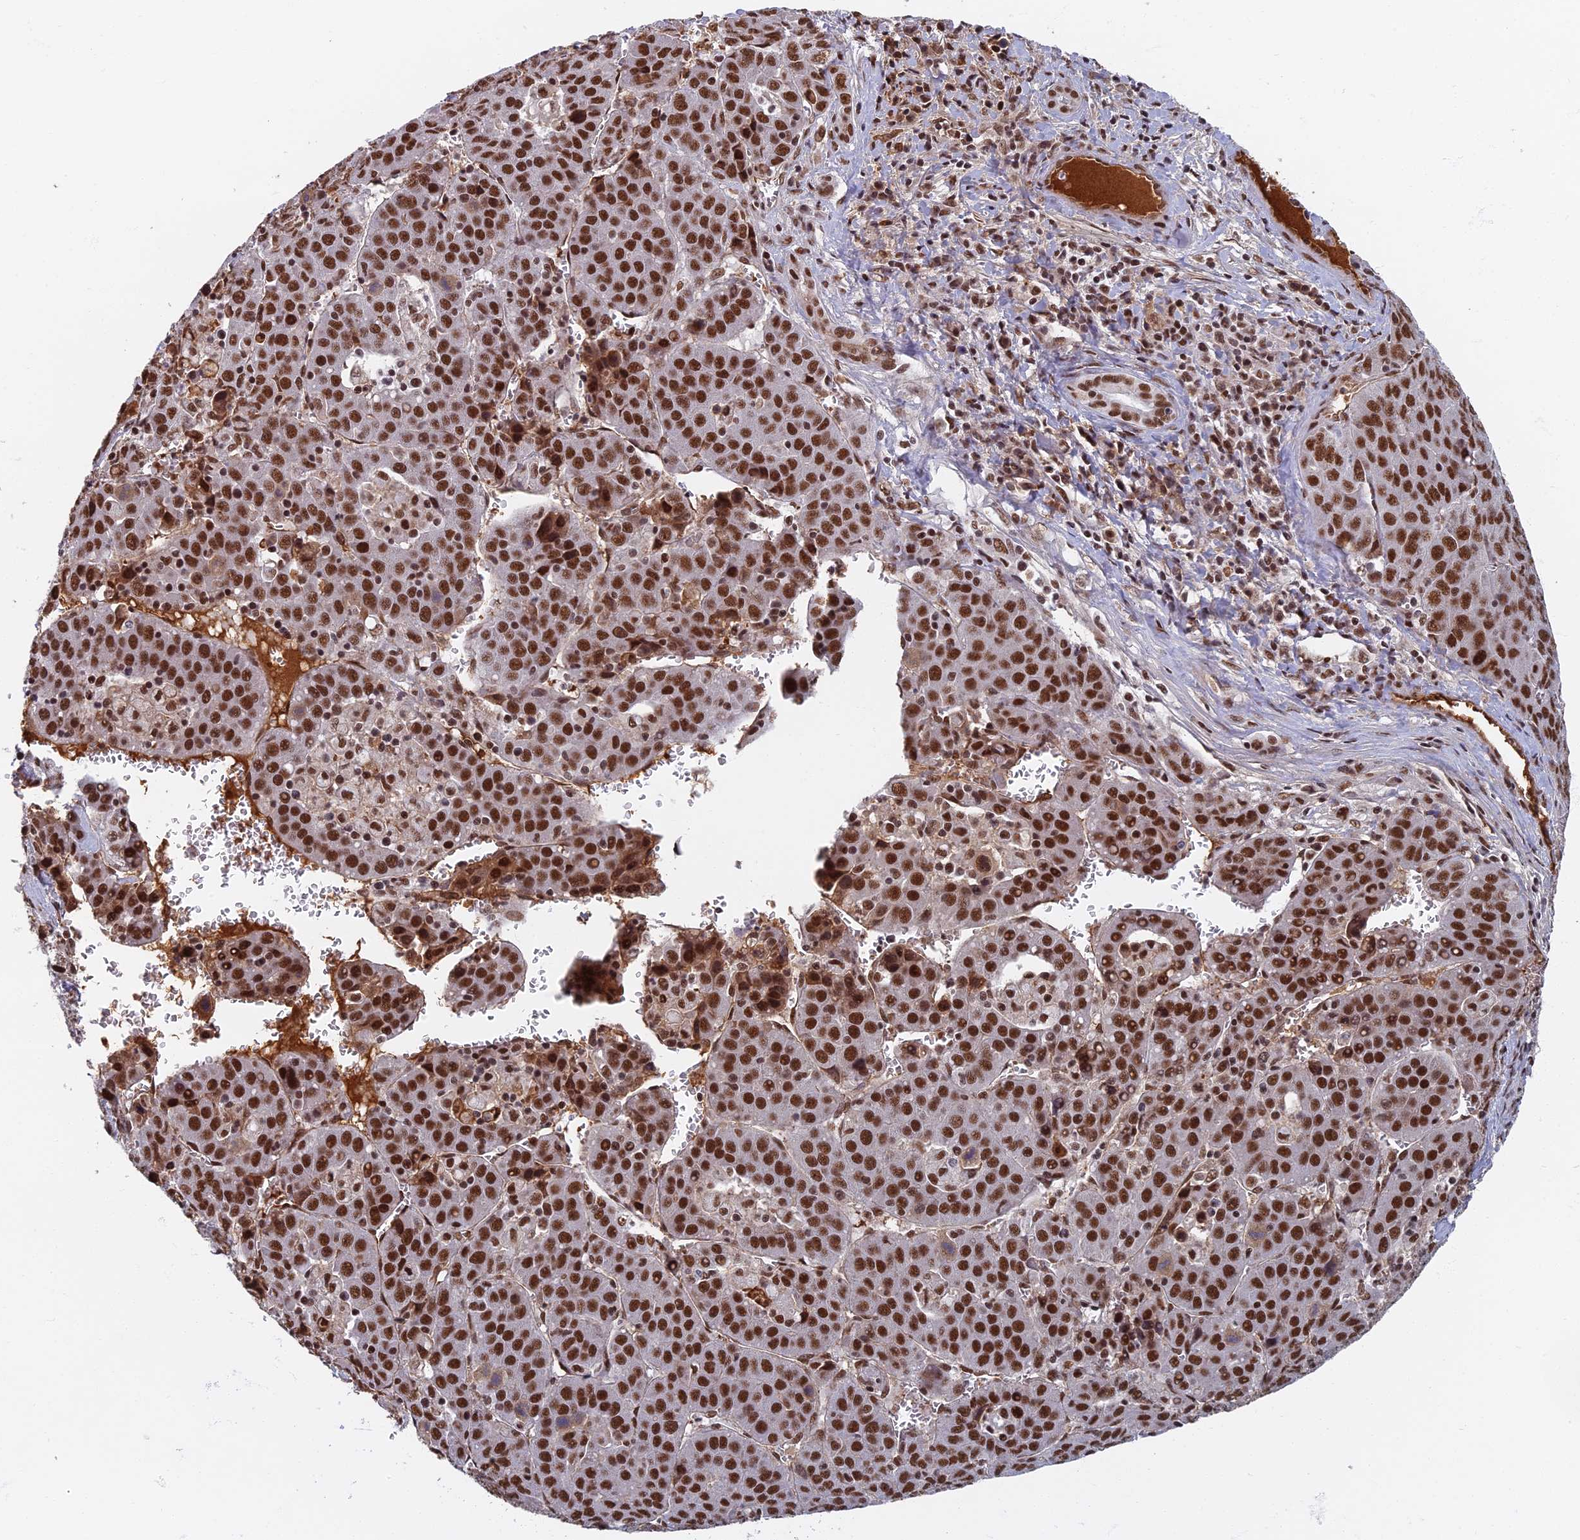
{"staining": {"intensity": "strong", "quantity": ">75%", "location": "nuclear"}, "tissue": "liver cancer", "cell_type": "Tumor cells", "image_type": "cancer", "snomed": [{"axis": "morphology", "description": "Carcinoma, Hepatocellular, NOS"}, {"axis": "topography", "description": "Liver"}], "caption": "Immunohistochemistry (IHC) of liver cancer (hepatocellular carcinoma) reveals high levels of strong nuclear staining in approximately >75% of tumor cells.", "gene": "TAF13", "patient": {"sex": "female", "age": 53}}